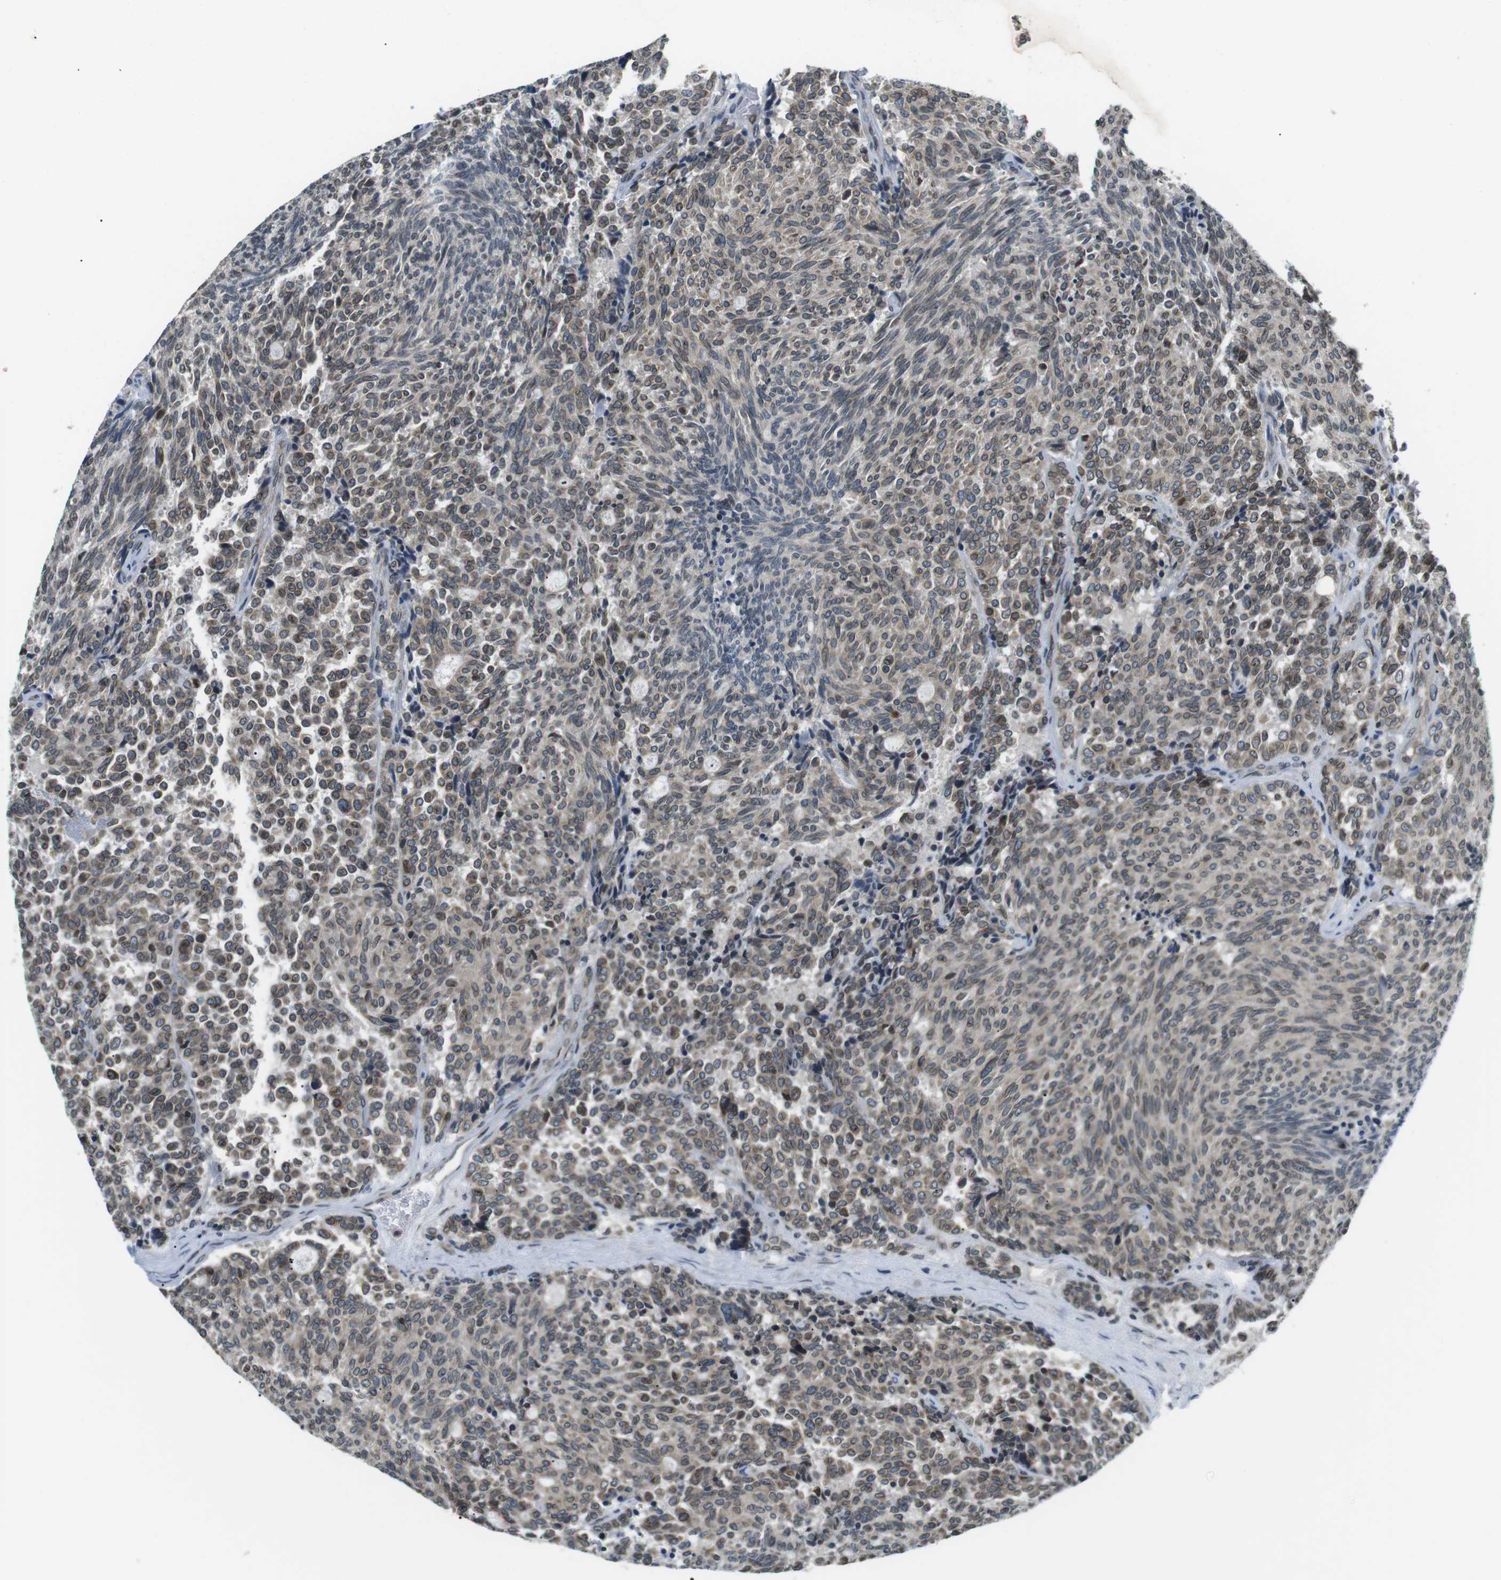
{"staining": {"intensity": "weak", "quantity": "25%-75%", "location": "cytoplasmic/membranous,nuclear"}, "tissue": "carcinoid", "cell_type": "Tumor cells", "image_type": "cancer", "snomed": [{"axis": "morphology", "description": "Carcinoid, malignant, NOS"}, {"axis": "topography", "description": "Pancreas"}], "caption": "Immunohistochemistry (IHC) of carcinoid (malignant) reveals low levels of weak cytoplasmic/membranous and nuclear staining in approximately 25%-75% of tumor cells. (Brightfield microscopy of DAB IHC at high magnification).", "gene": "TMX4", "patient": {"sex": "female", "age": 54}}